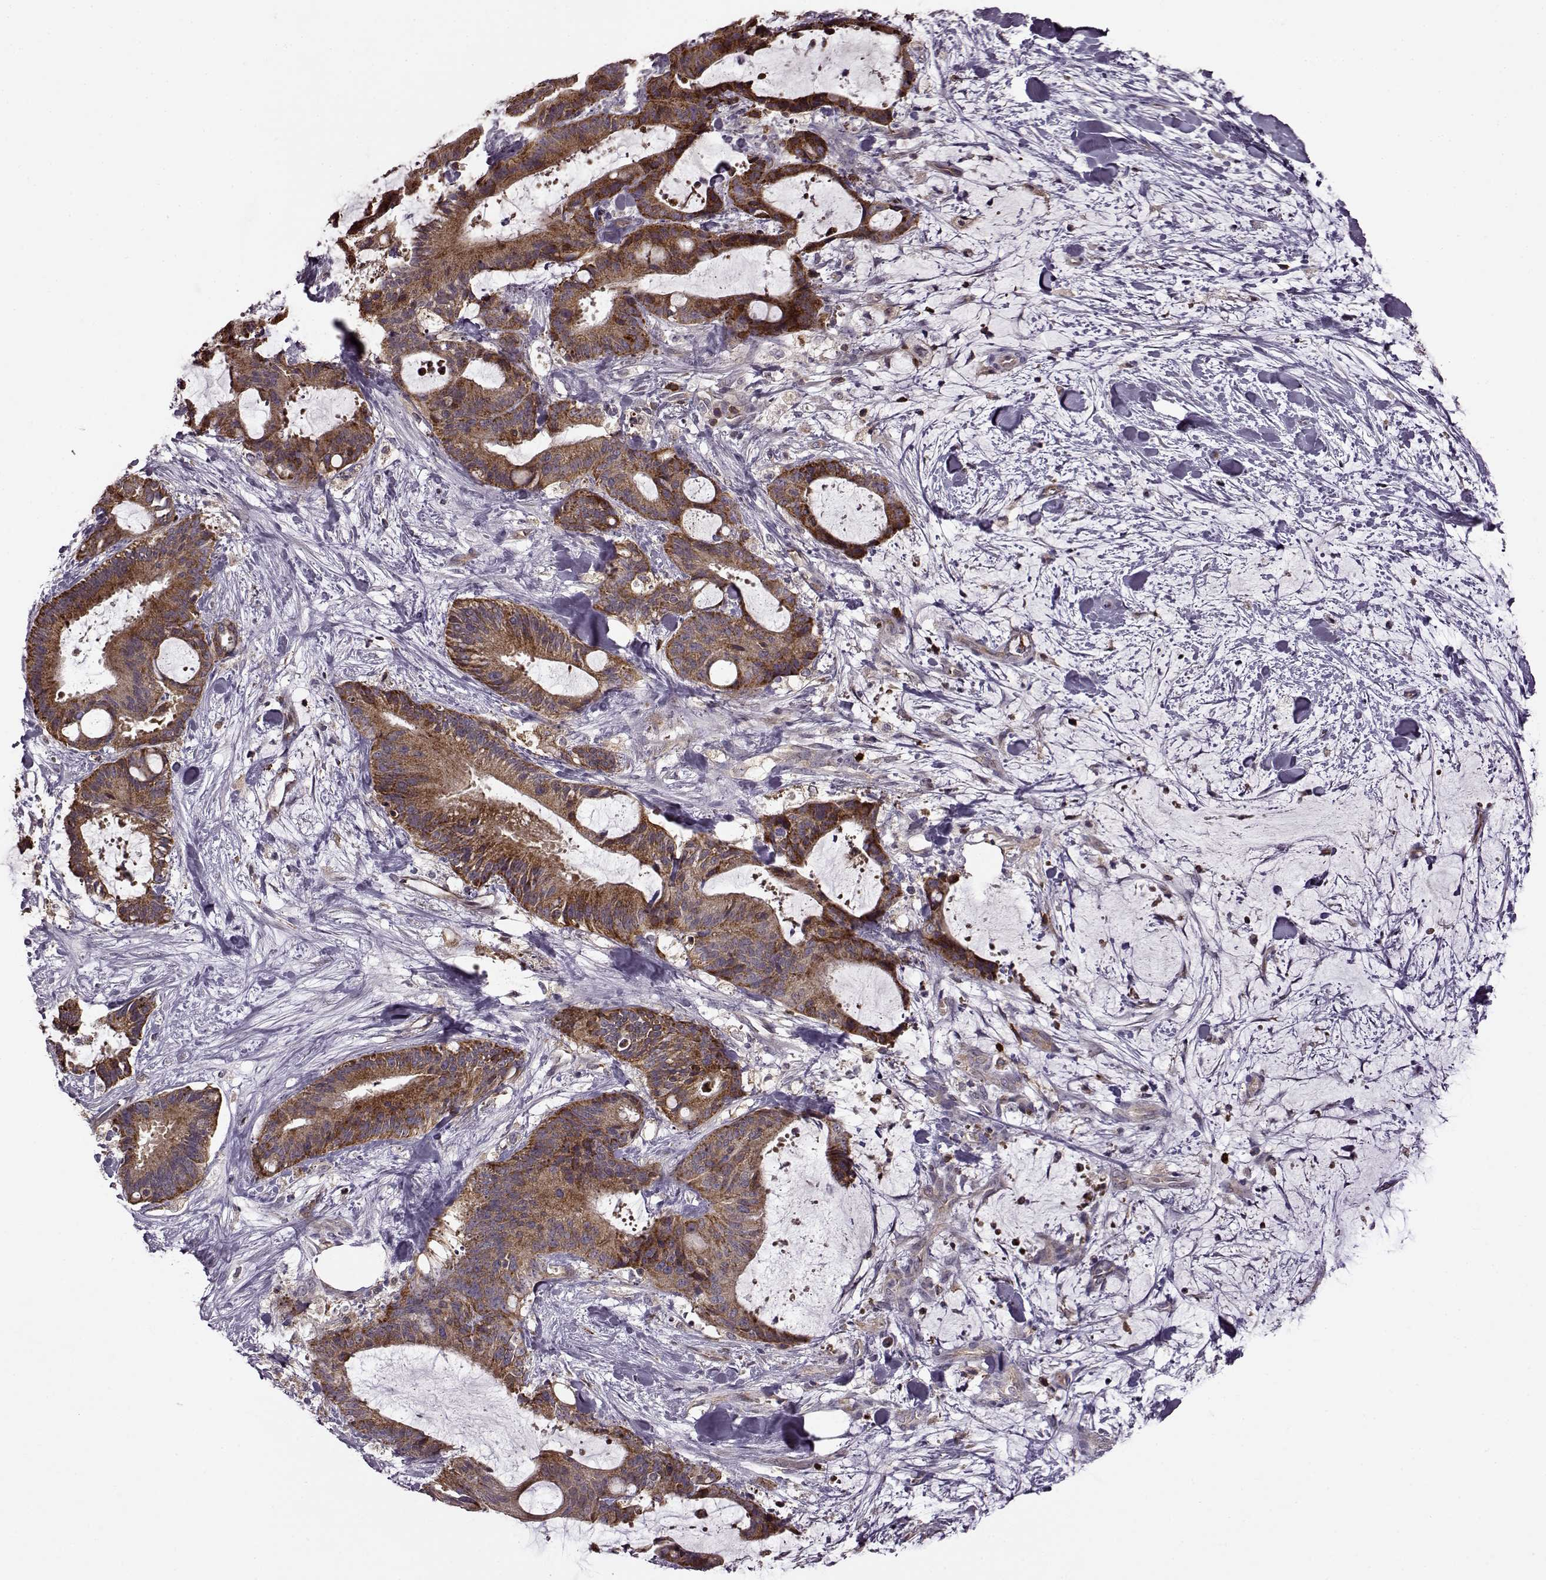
{"staining": {"intensity": "strong", "quantity": ">75%", "location": "cytoplasmic/membranous"}, "tissue": "liver cancer", "cell_type": "Tumor cells", "image_type": "cancer", "snomed": [{"axis": "morphology", "description": "Cholangiocarcinoma"}, {"axis": "topography", "description": "Liver"}], "caption": "Cholangiocarcinoma (liver) tissue reveals strong cytoplasmic/membranous positivity in about >75% of tumor cells, visualized by immunohistochemistry. Using DAB (3,3'-diaminobenzidine) (brown) and hematoxylin (blue) stains, captured at high magnification using brightfield microscopy.", "gene": "MTSS1", "patient": {"sex": "female", "age": 73}}